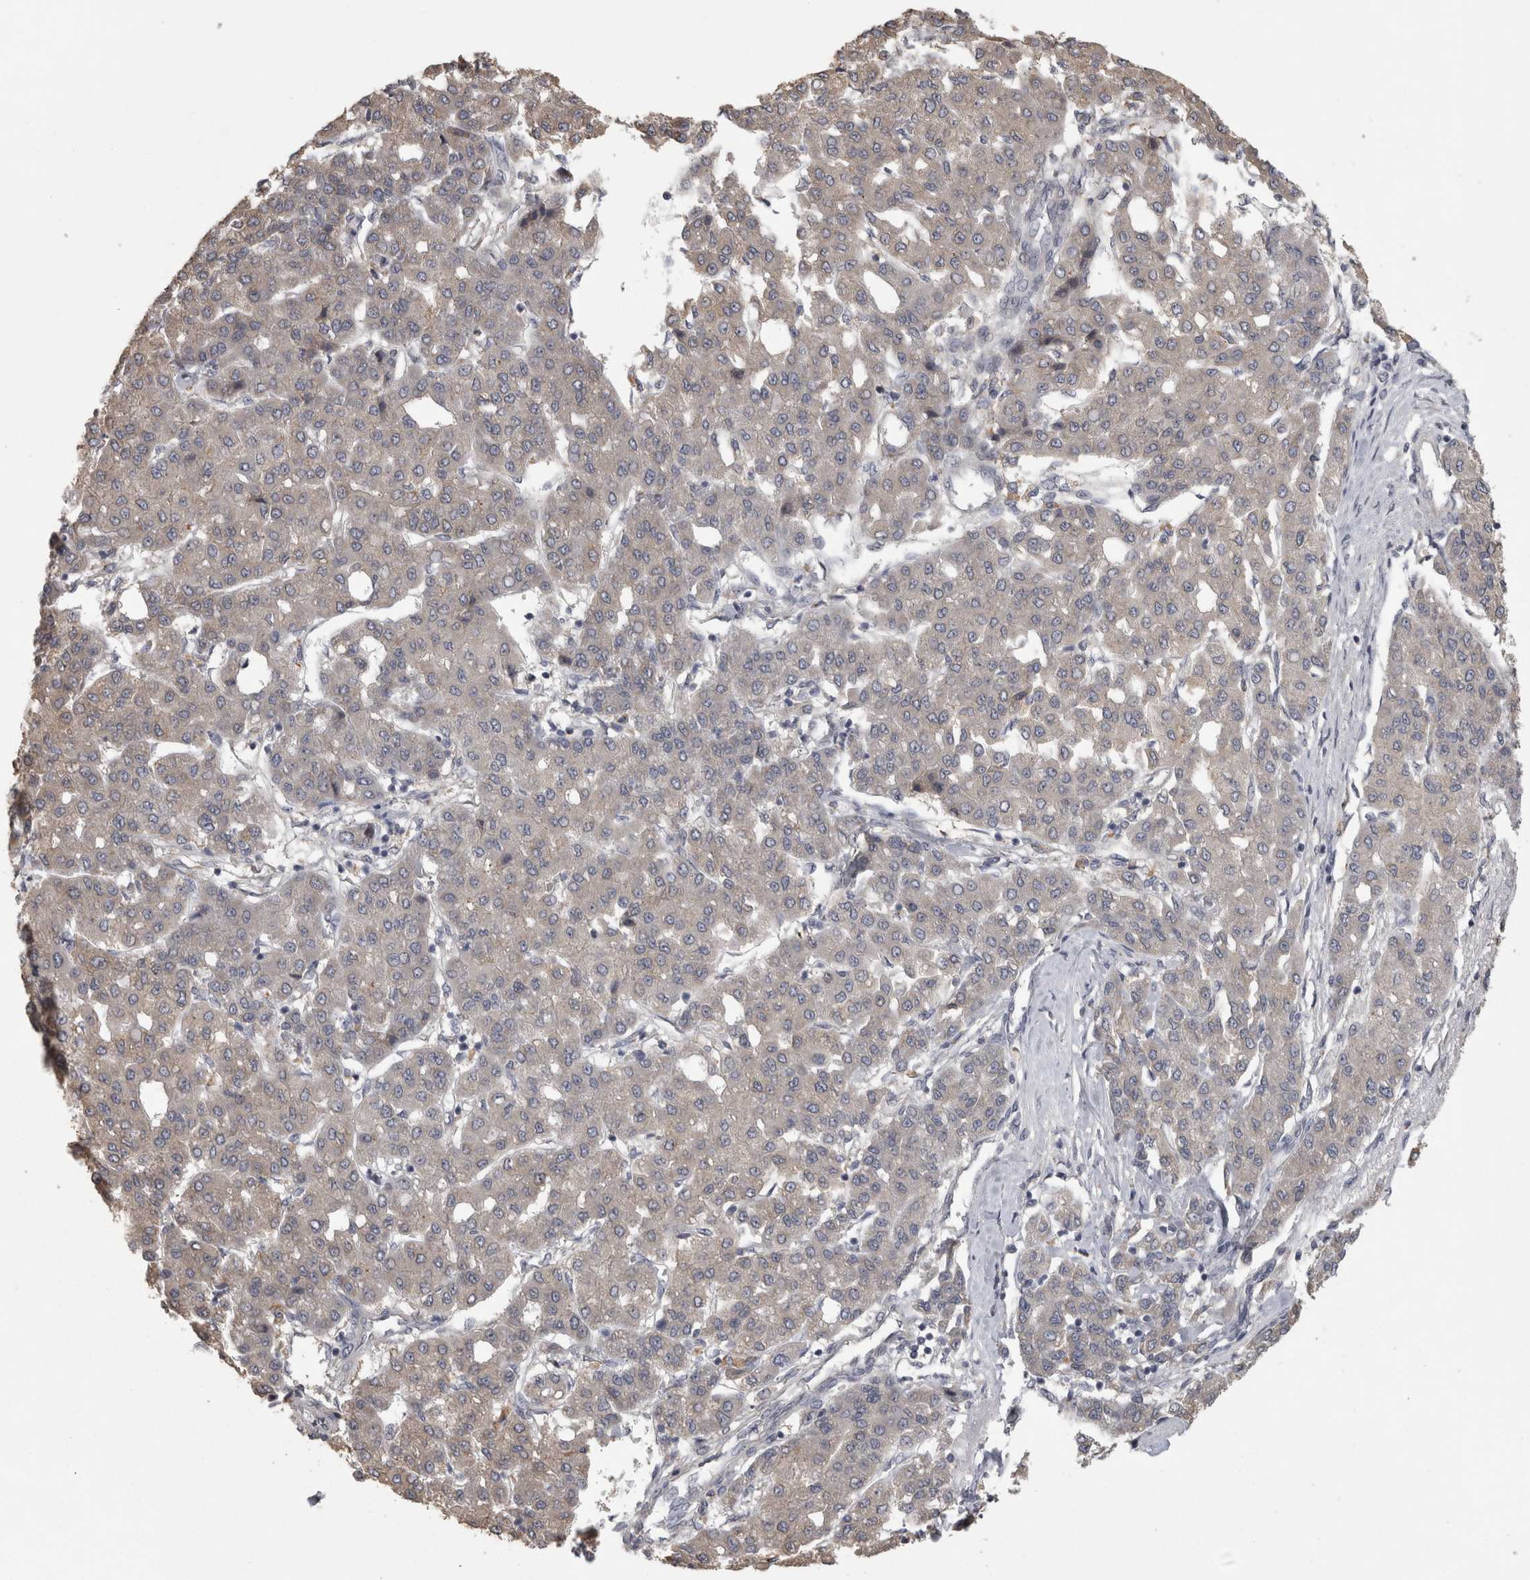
{"staining": {"intensity": "weak", "quantity": "<25%", "location": "cytoplasmic/membranous"}, "tissue": "liver cancer", "cell_type": "Tumor cells", "image_type": "cancer", "snomed": [{"axis": "morphology", "description": "Carcinoma, Hepatocellular, NOS"}, {"axis": "topography", "description": "Liver"}], "caption": "Tumor cells are negative for brown protein staining in liver cancer (hepatocellular carcinoma).", "gene": "RAB29", "patient": {"sex": "male", "age": 65}}